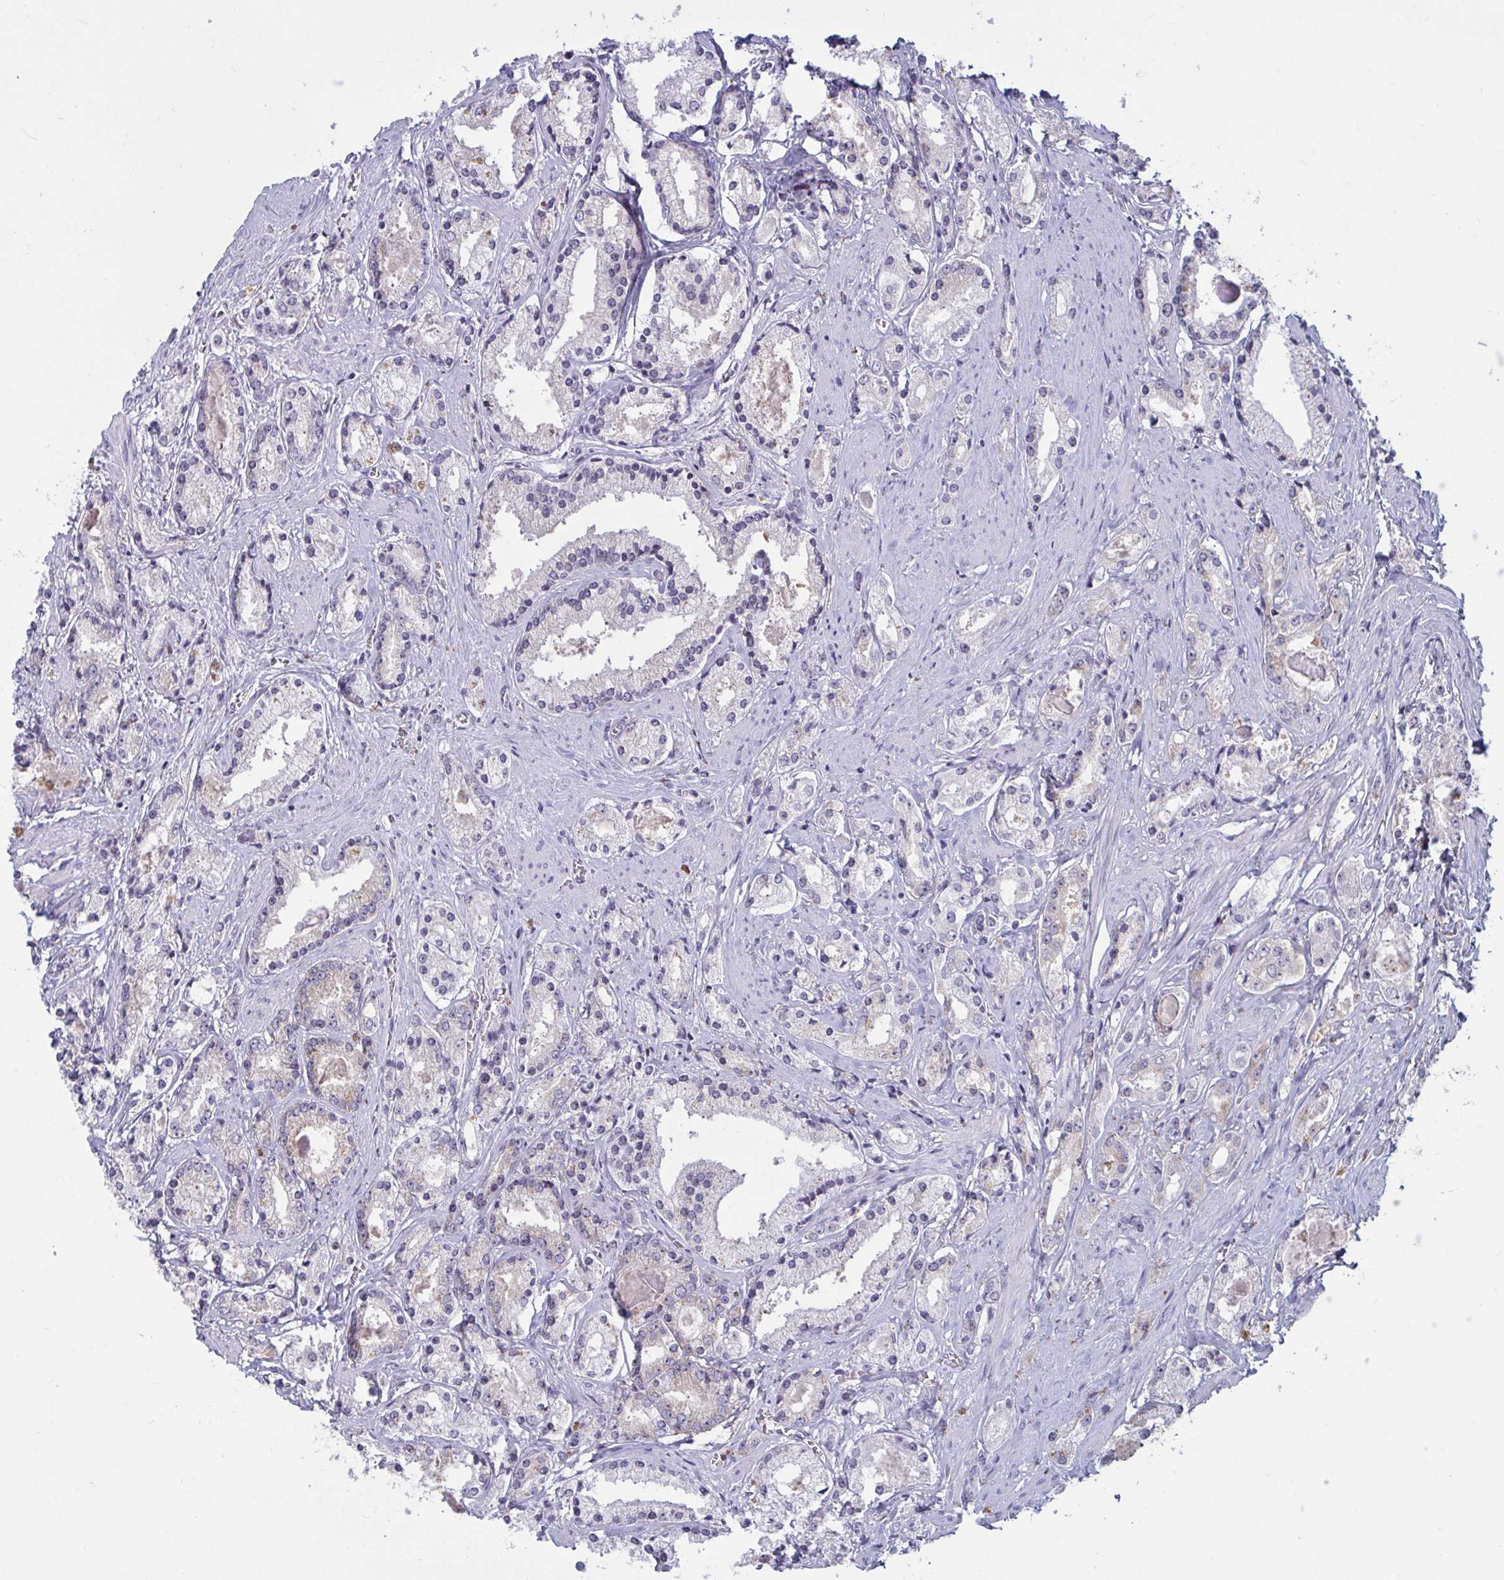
{"staining": {"intensity": "negative", "quantity": "none", "location": "none"}, "tissue": "prostate cancer", "cell_type": "Tumor cells", "image_type": "cancer", "snomed": [{"axis": "morphology", "description": "Adenocarcinoma, High grade"}, {"axis": "topography", "description": "Prostate"}], "caption": "There is no significant expression in tumor cells of adenocarcinoma (high-grade) (prostate).", "gene": "TBC1D4", "patient": {"sex": "male", "age": 67}}